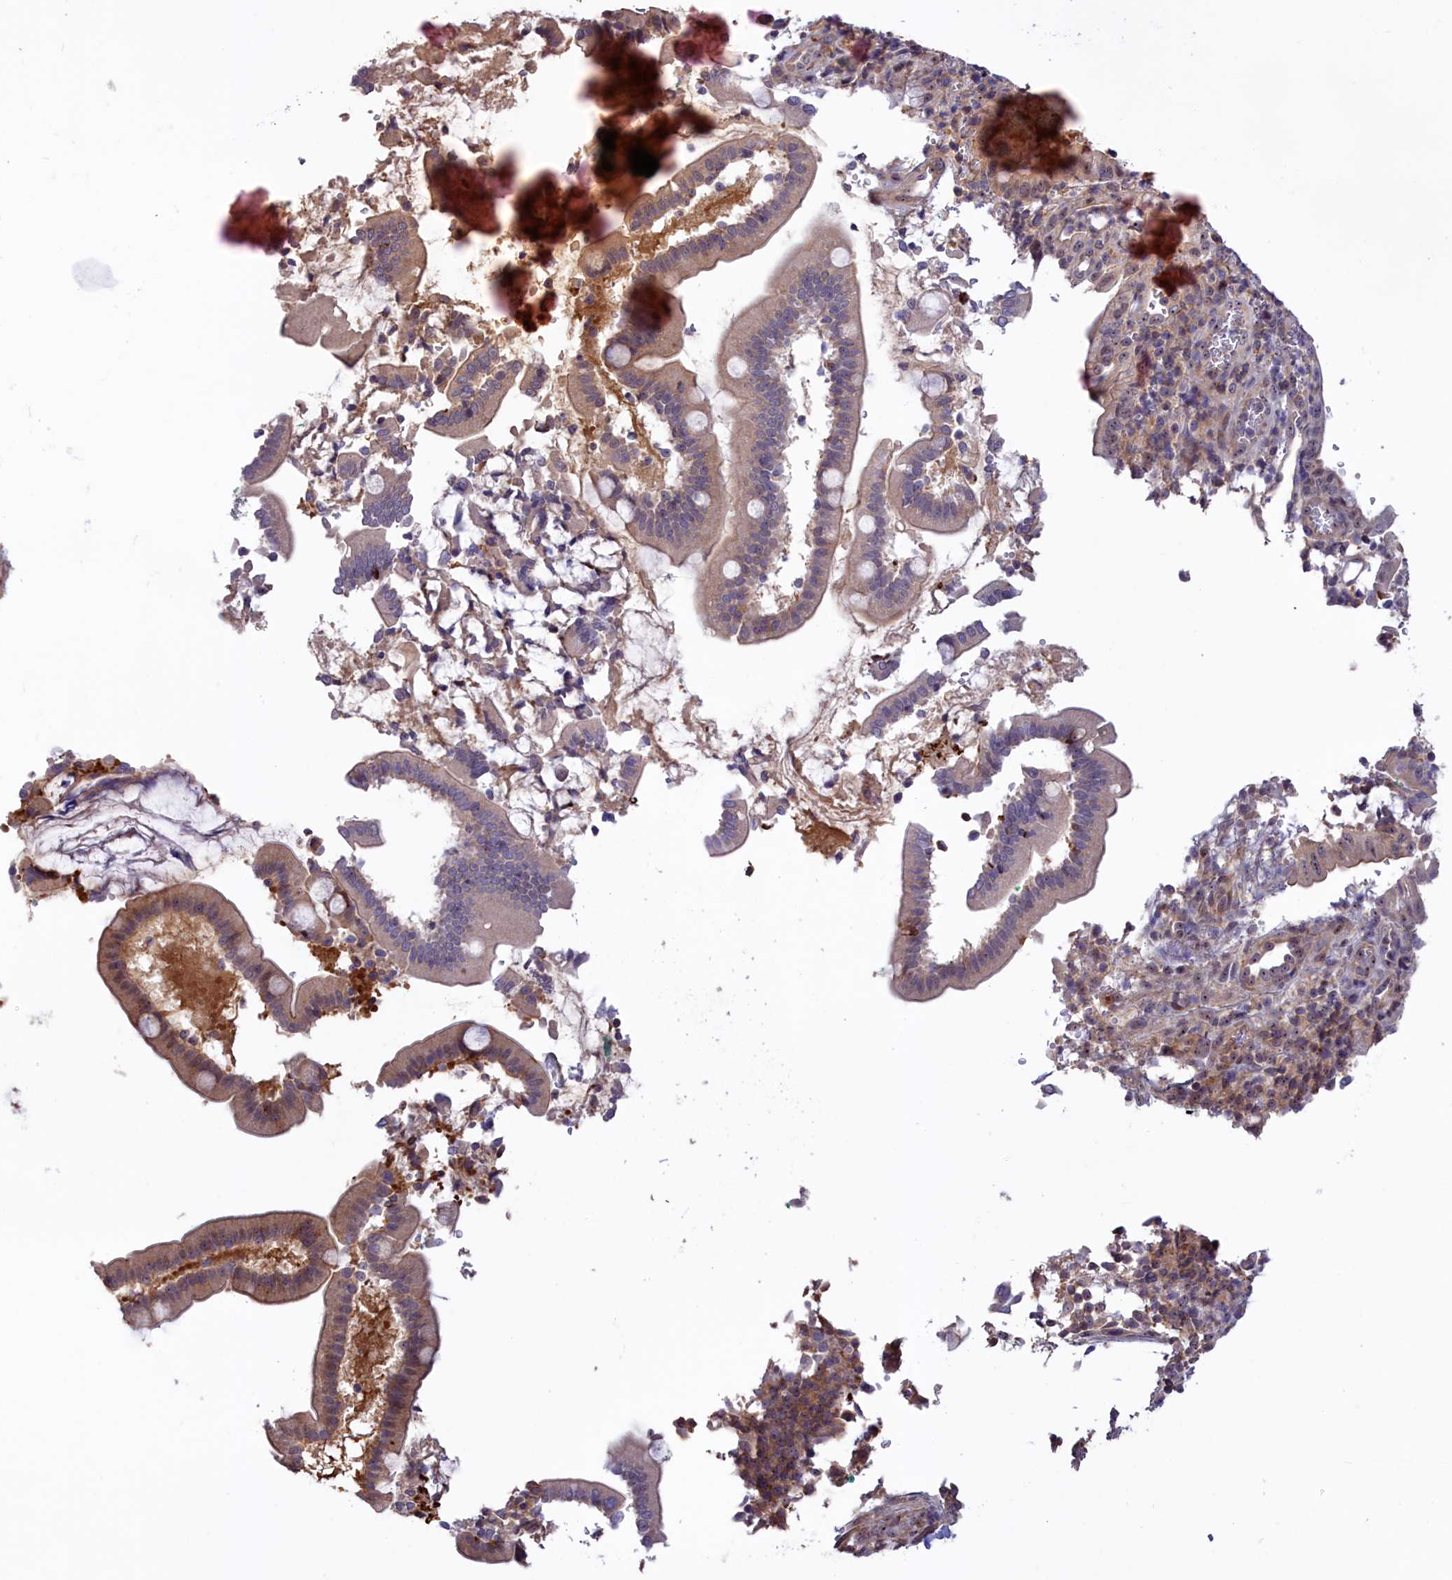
{"staining": {"intensity": "weak", "quantity": "<25%", "location": "cytoplasmic/membranous"}, "tissue": "pancreatic cancer", "cell_type": "Tumor cells", "image_type": "cancer", "snomed": [{"axis": "morphology", "description": "Normal tissue, NOS"}, {"axis": "morphology", "description": "Adenocarcinoma, NOS"}, {"axis": "topography", "description": "Pancreas"}], "caption": "This is an IHC micrograph of human pancreatic cancer. There is no expression in tumor cells.", "gene": "NEURL4", "patient": {"sex": "female", "age": 55}}